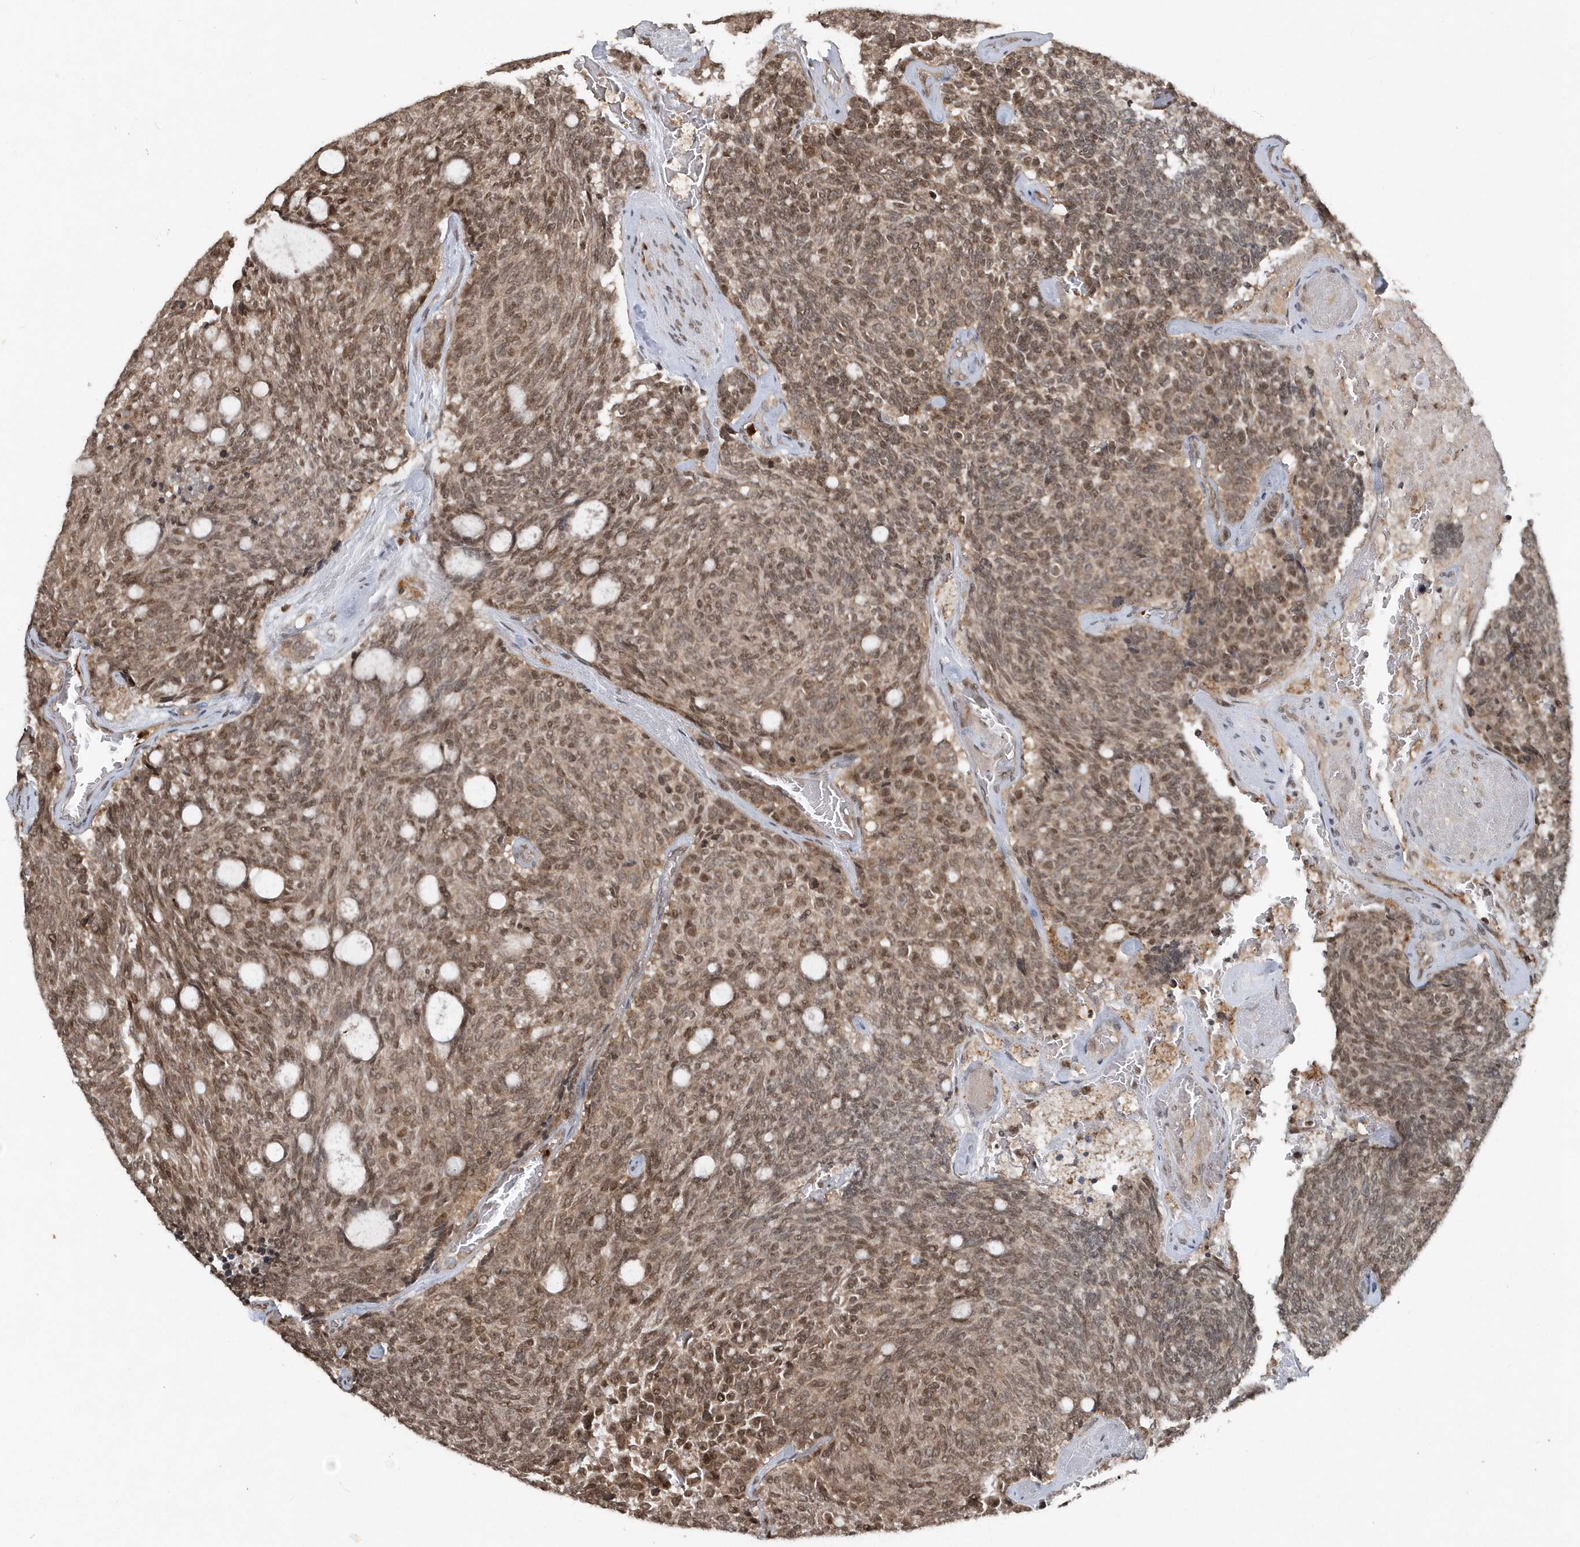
{"staining": {"intensity": "moderate", "quantity": ">75%", "location": "cytoplasmic/membranous,nuclear"}, "tissue": "carcinoid", "cell_type": "Tumor cells", "image_type": "cancer", "snomed": [{"axis": "morphology", "description": "Carcinoid, malignant, NOS"}, {"axis": "topography", "description": "Pancreas"}], "caption": "Brown immunohistochemical staining in carcinoid exhibits moderate cytoplasmic/membranous and nuclear expression in approximately >75% of tumor cells. (DAB (3,3'-diaminobenzidine) = brown stain, brightfield microscopy at high magnification).", "gene": "EIF2B1", "patient": {"sex": "female", "age": 54}}